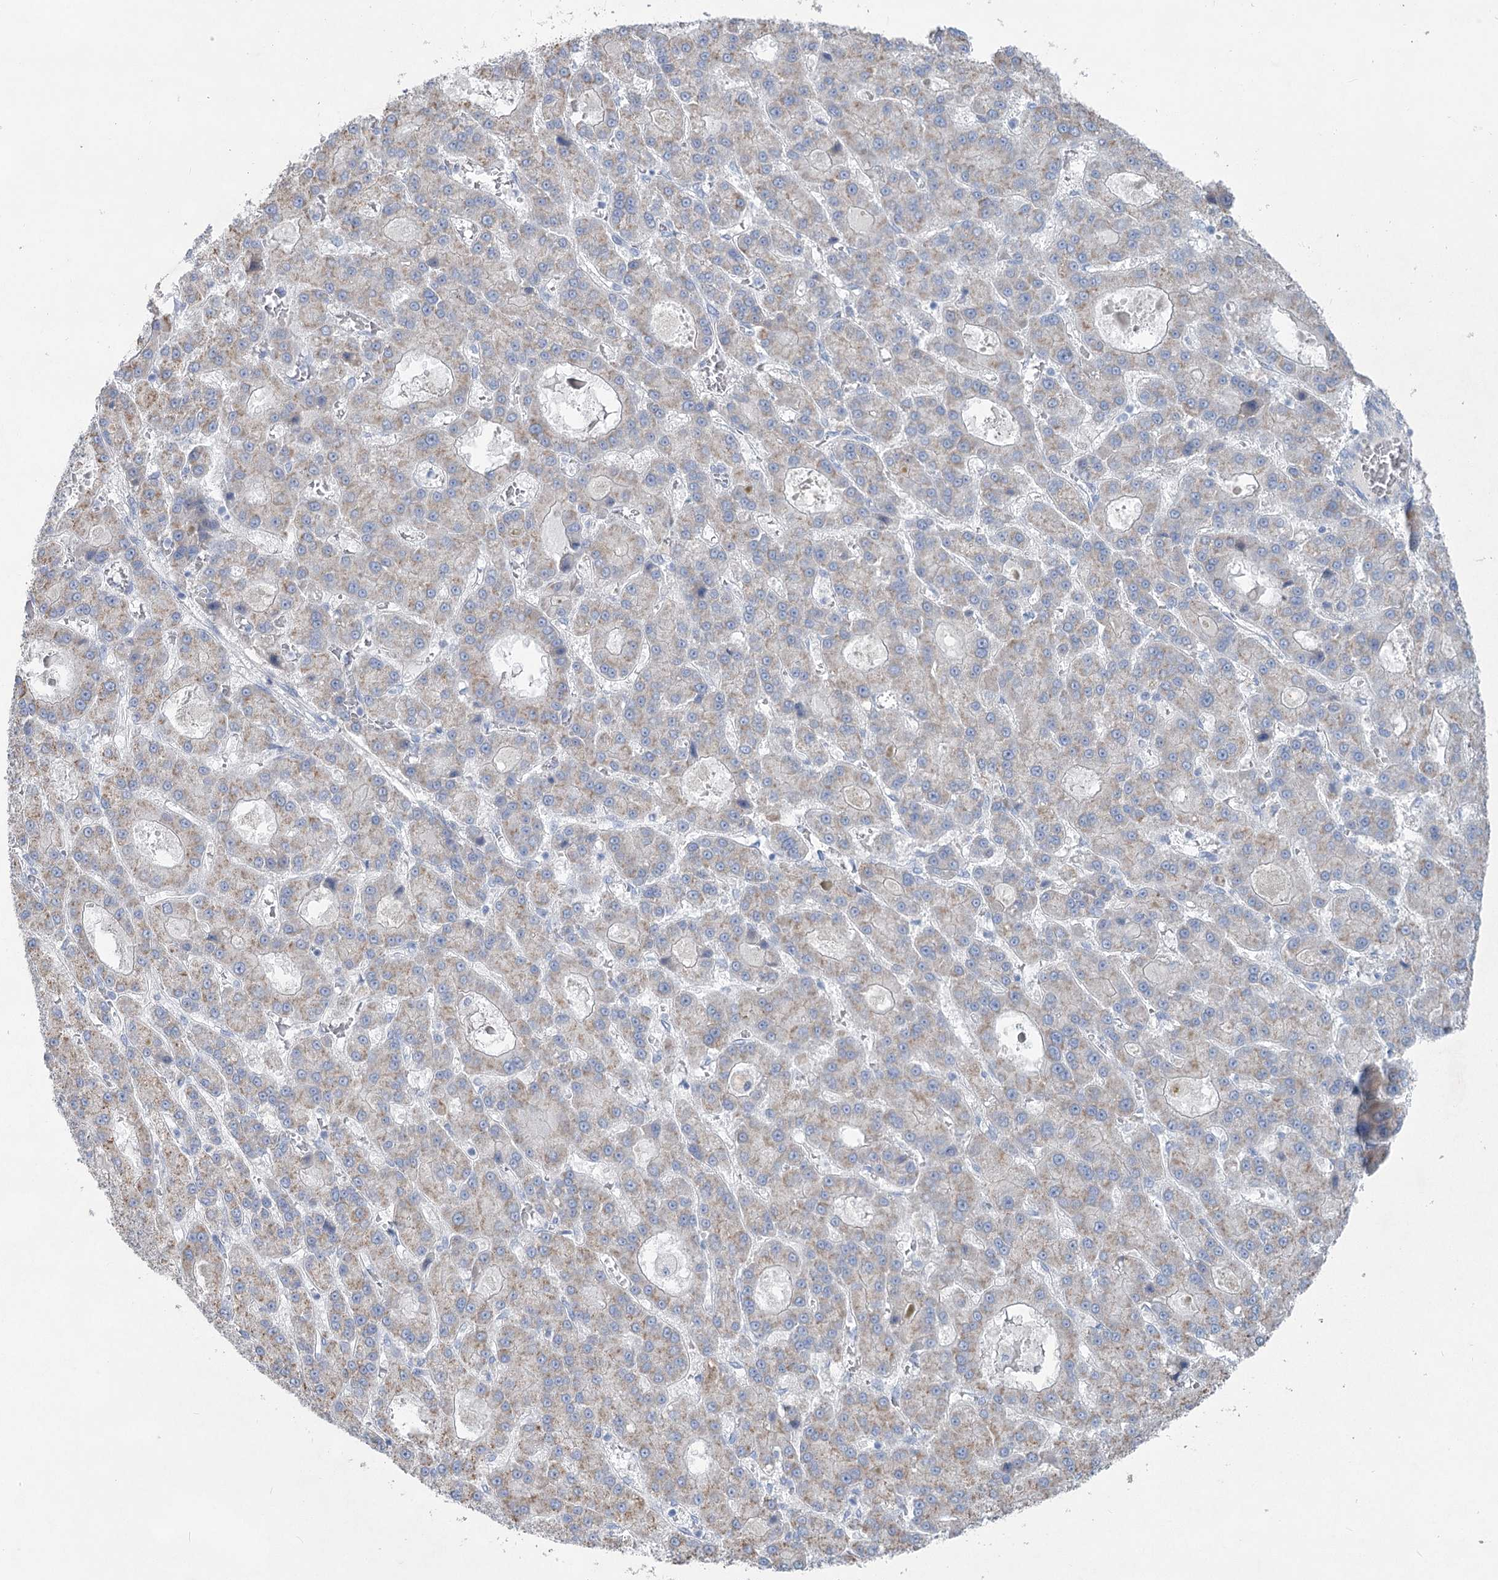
{"staining": {"intensity": "weak", "quantity": "25%-75%", "location": "cytoplasmic/membranous"}, "tissue": "liver cancer", "cell_type": "Tumor cells", "image_type": "cancer", "snomed": [{"axis": "morphology", "description": "Carcinoma, Hepatocellular, NOS"}, {"axis": "topography", "description": "Liver"}], "caption": "Immunohistochemistry (IHC) photomicrograph of human liver cancer stained for a protein (brown), which displays low levels of weak cytoplasmic/membranous expression in approximately 25%-75% of tumor cells.", "gene": "WDR74", "patient": {"sex": "male", "age": 70}}